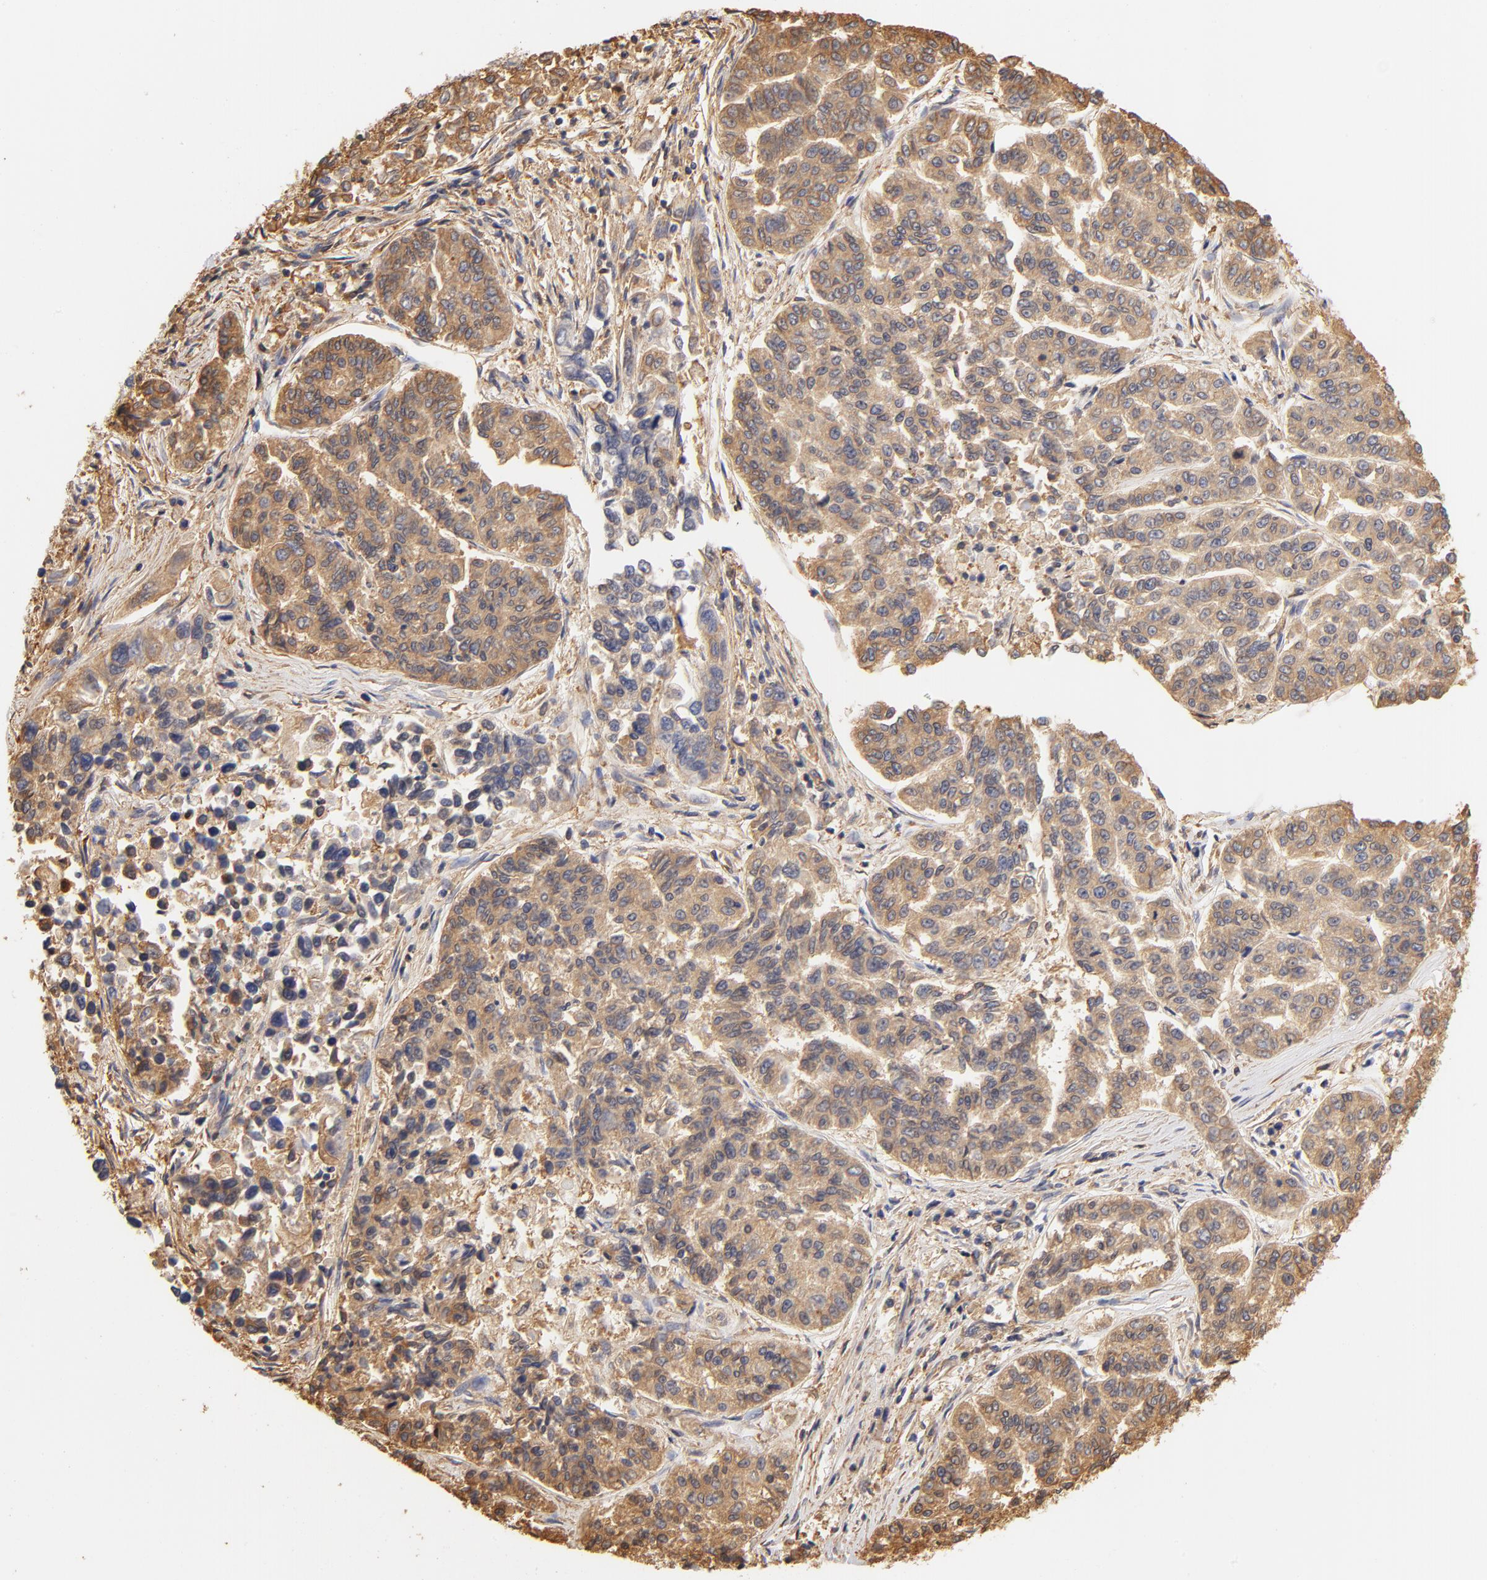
{"staining": {"intensity": "moderate", "quantity": ">75%", "location": "cytoplasmic/membranous"}, "tissue": "lung cancer", "cell_type": "Tumor cells", "image_type": "cancer", "snomed": [{"axis": "morphology", "description": "Adenocarcinoma, NOS"}, {"axis": "topography", "description": "Lung"}], "caption": "Adenocarcinoma (lung) stained with IHC displays moderate cytoplasmic/membranous positivity in approximately >75% of tumor cells.", "gene": "FCMR", "patient": {"sex": "male", "age": 84}}